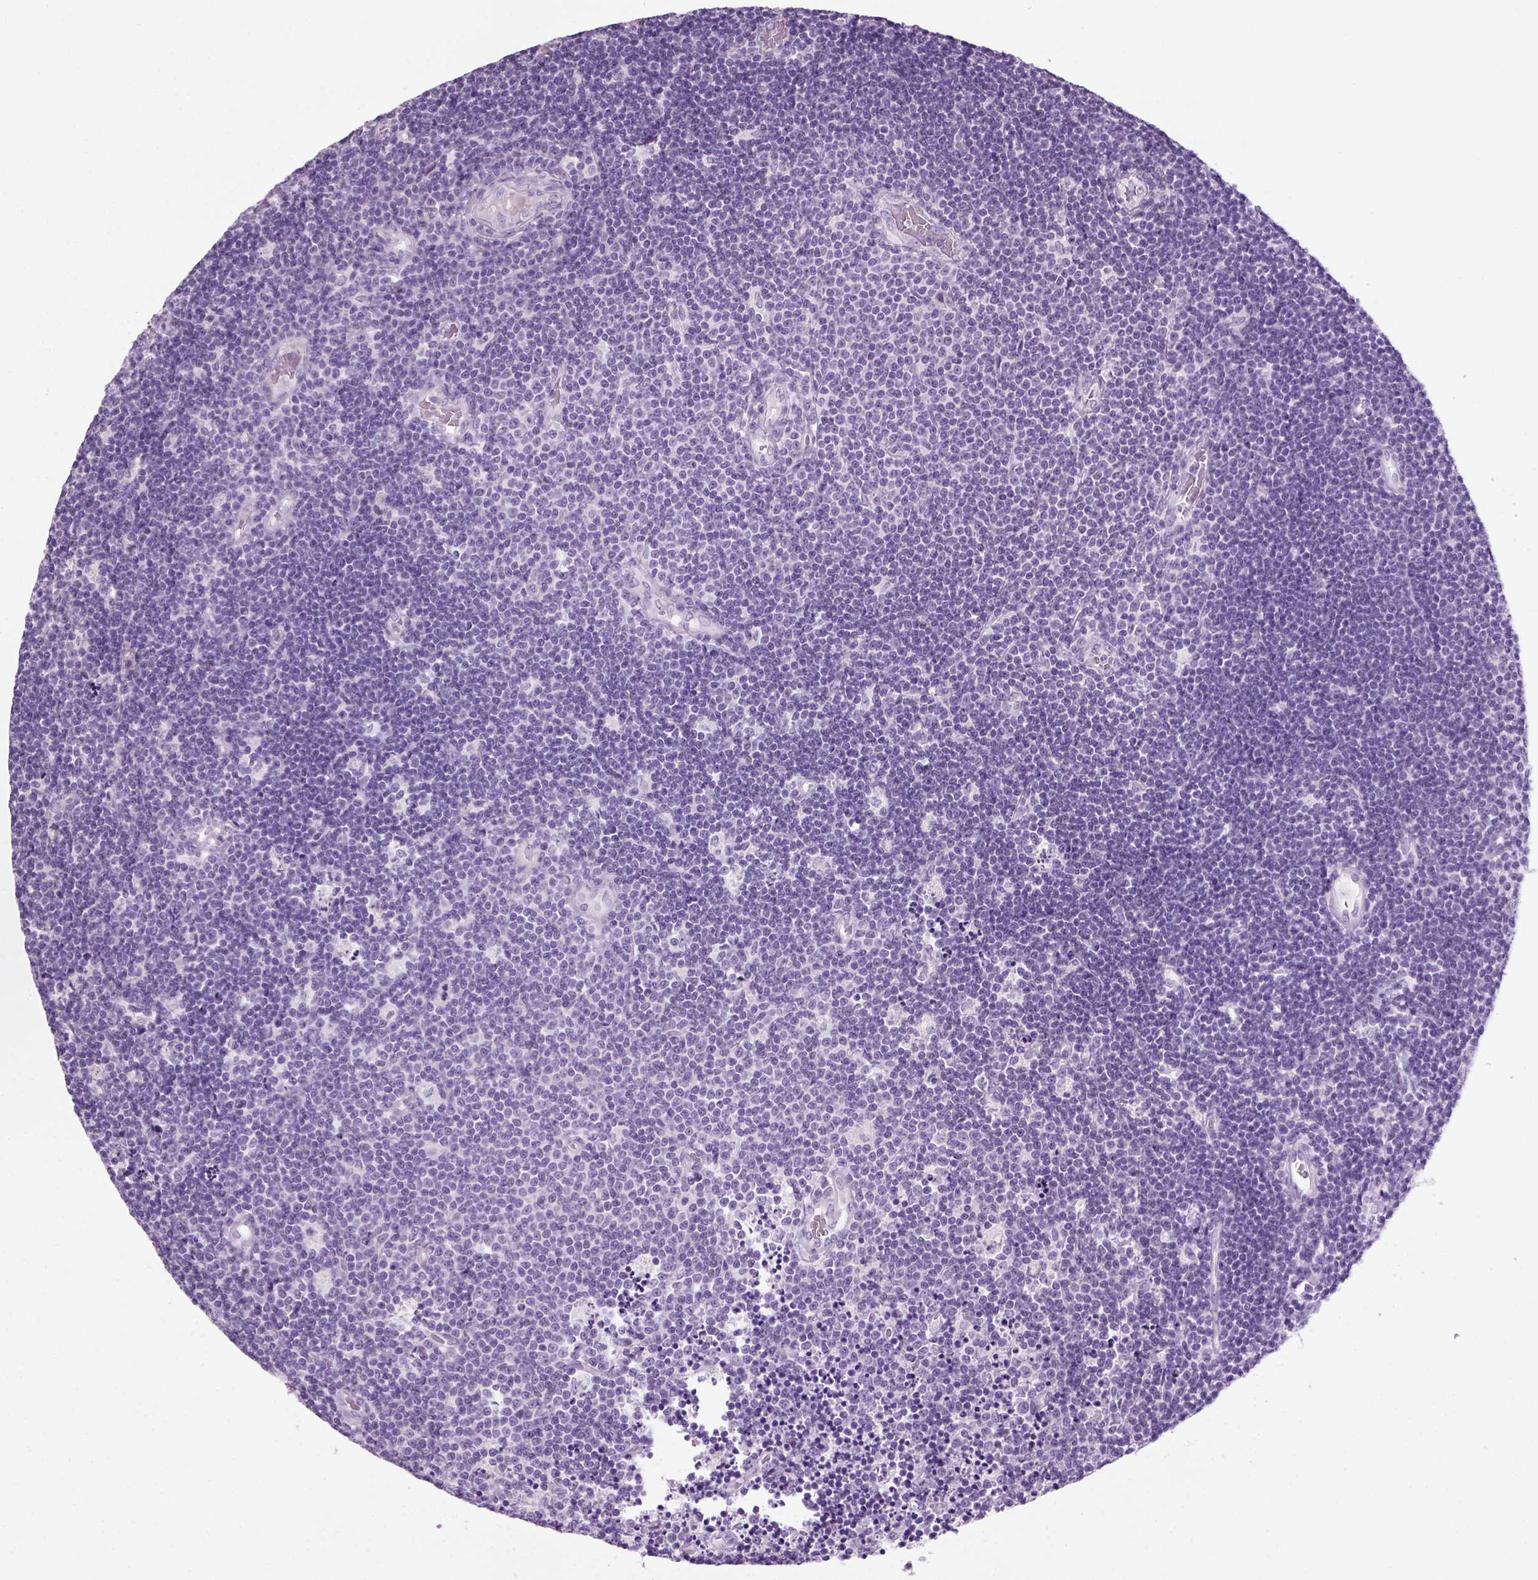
{"staining": {"intensity": "negative", "quantity": "none", "location": "none"}, "tissue": "lymphoma", "cell_type": "Tumor cells", "image_type": "cancer", "snomed": [{"axis": "morphology", "description": "Malignant lymphoma, non-Hodgkin's type, Low grade"}, {"axis": "topography", "description": "Brain"}], "caption": "Tumor cells show no significant protein staining in lymphoma.", "gene": "GABRB2", "patient": {"sex": "female", "age": 66}}